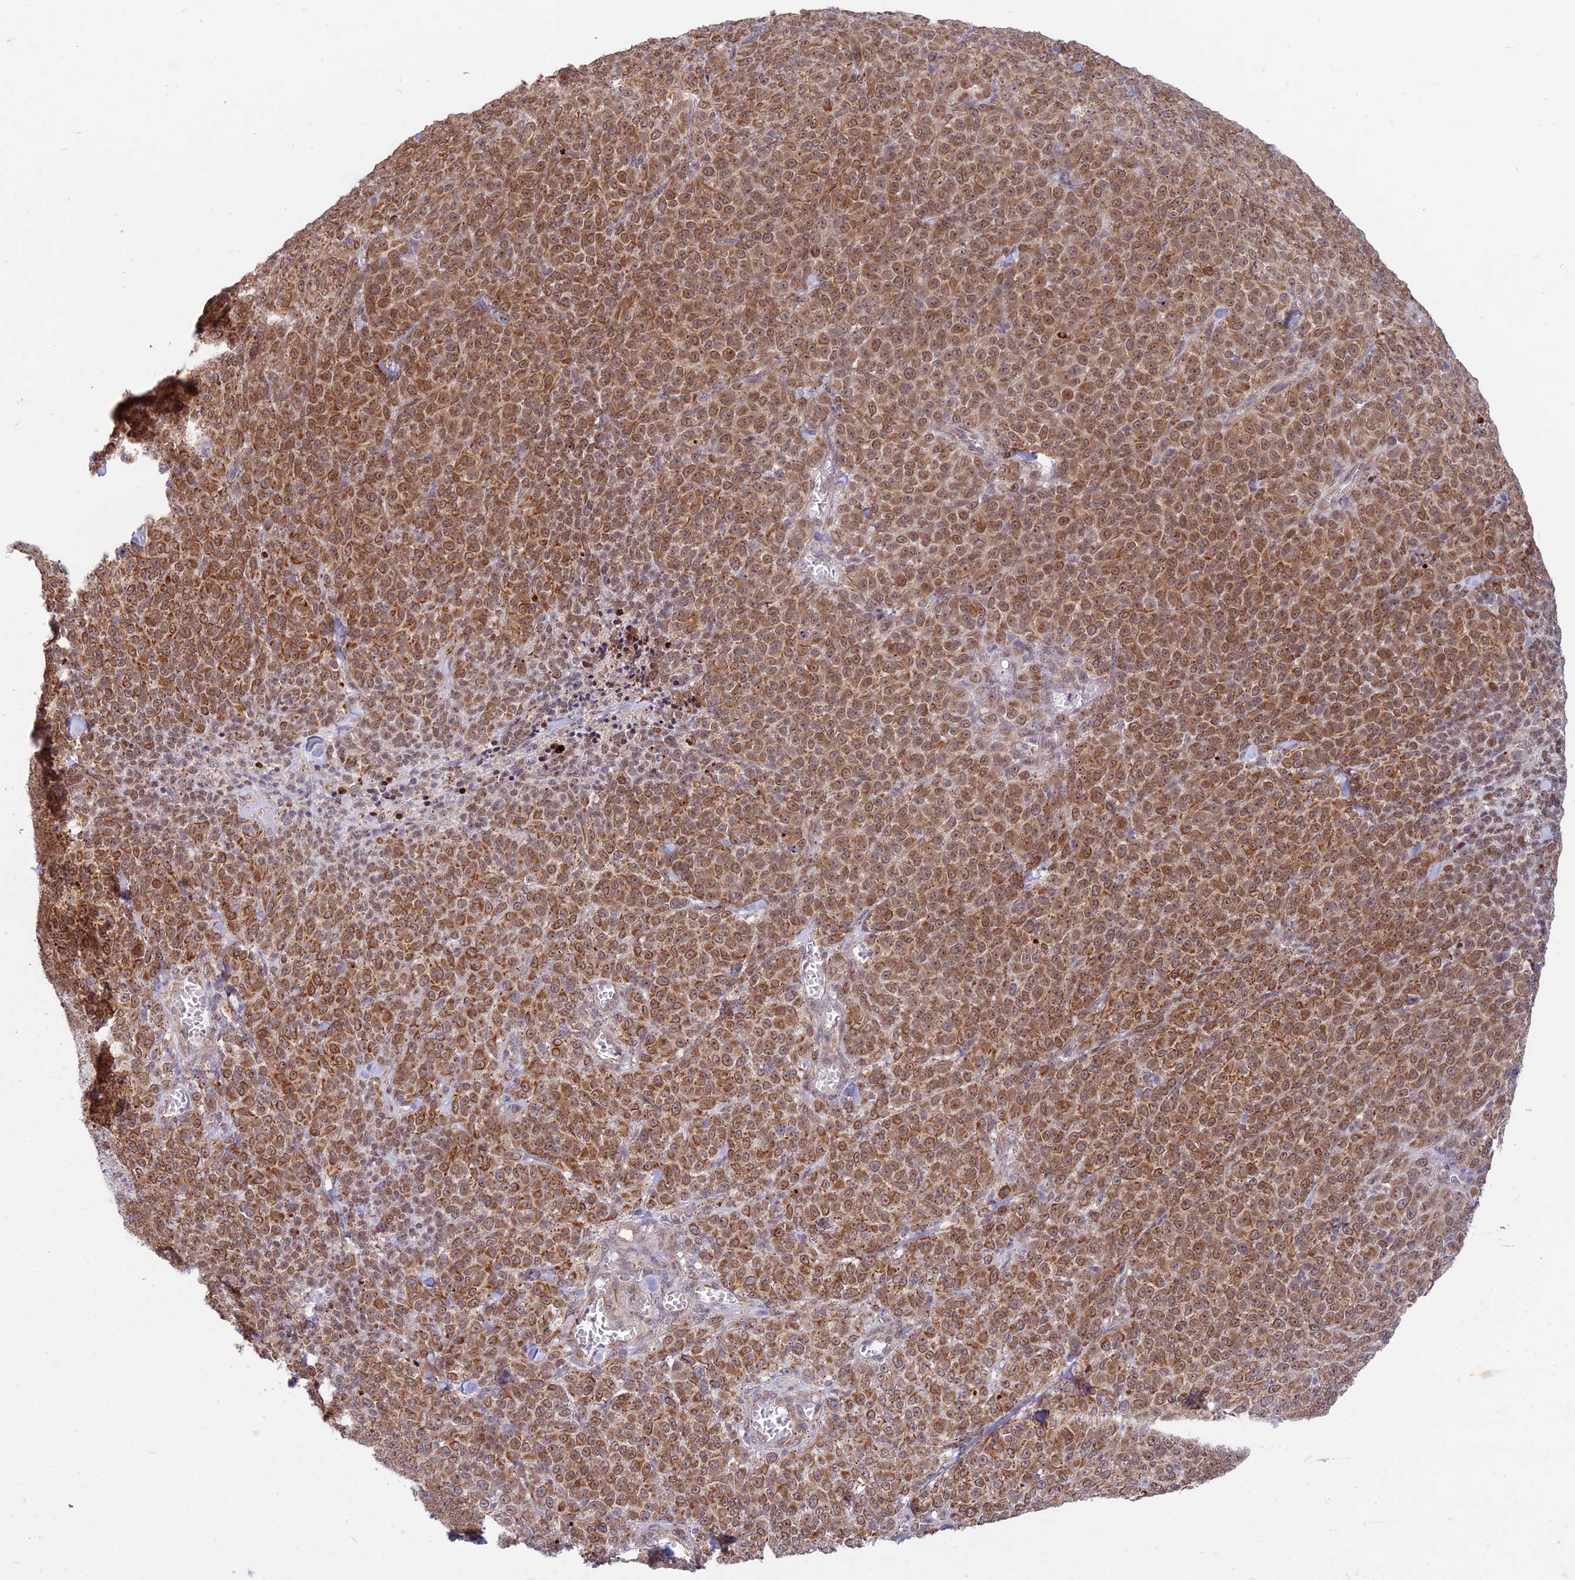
{"staining": {"intensity": "moderate", "quantity": ">75%", "location": "cytoplasmic/membranous,nuclear"}, "tissue": "melanoma", "cell_type": "Tumor cells", "image_type": "cancer", "snomed": [{"axis": "morphology", "description": "Normal tissue, NOS"}, {"axis": "morphology", "description": "Malignant melanoma, NOS"}, {"axis": "topography", "description": "Skin"}], "caption": "Brown immunohistochemical staining in human melanoma displays moderate cytoplasmic/membranous and nuclear positivity in about >75% of tumor cells.", "gene": "SAPCD2", "patient": {"sex": "female", "age": 34}}